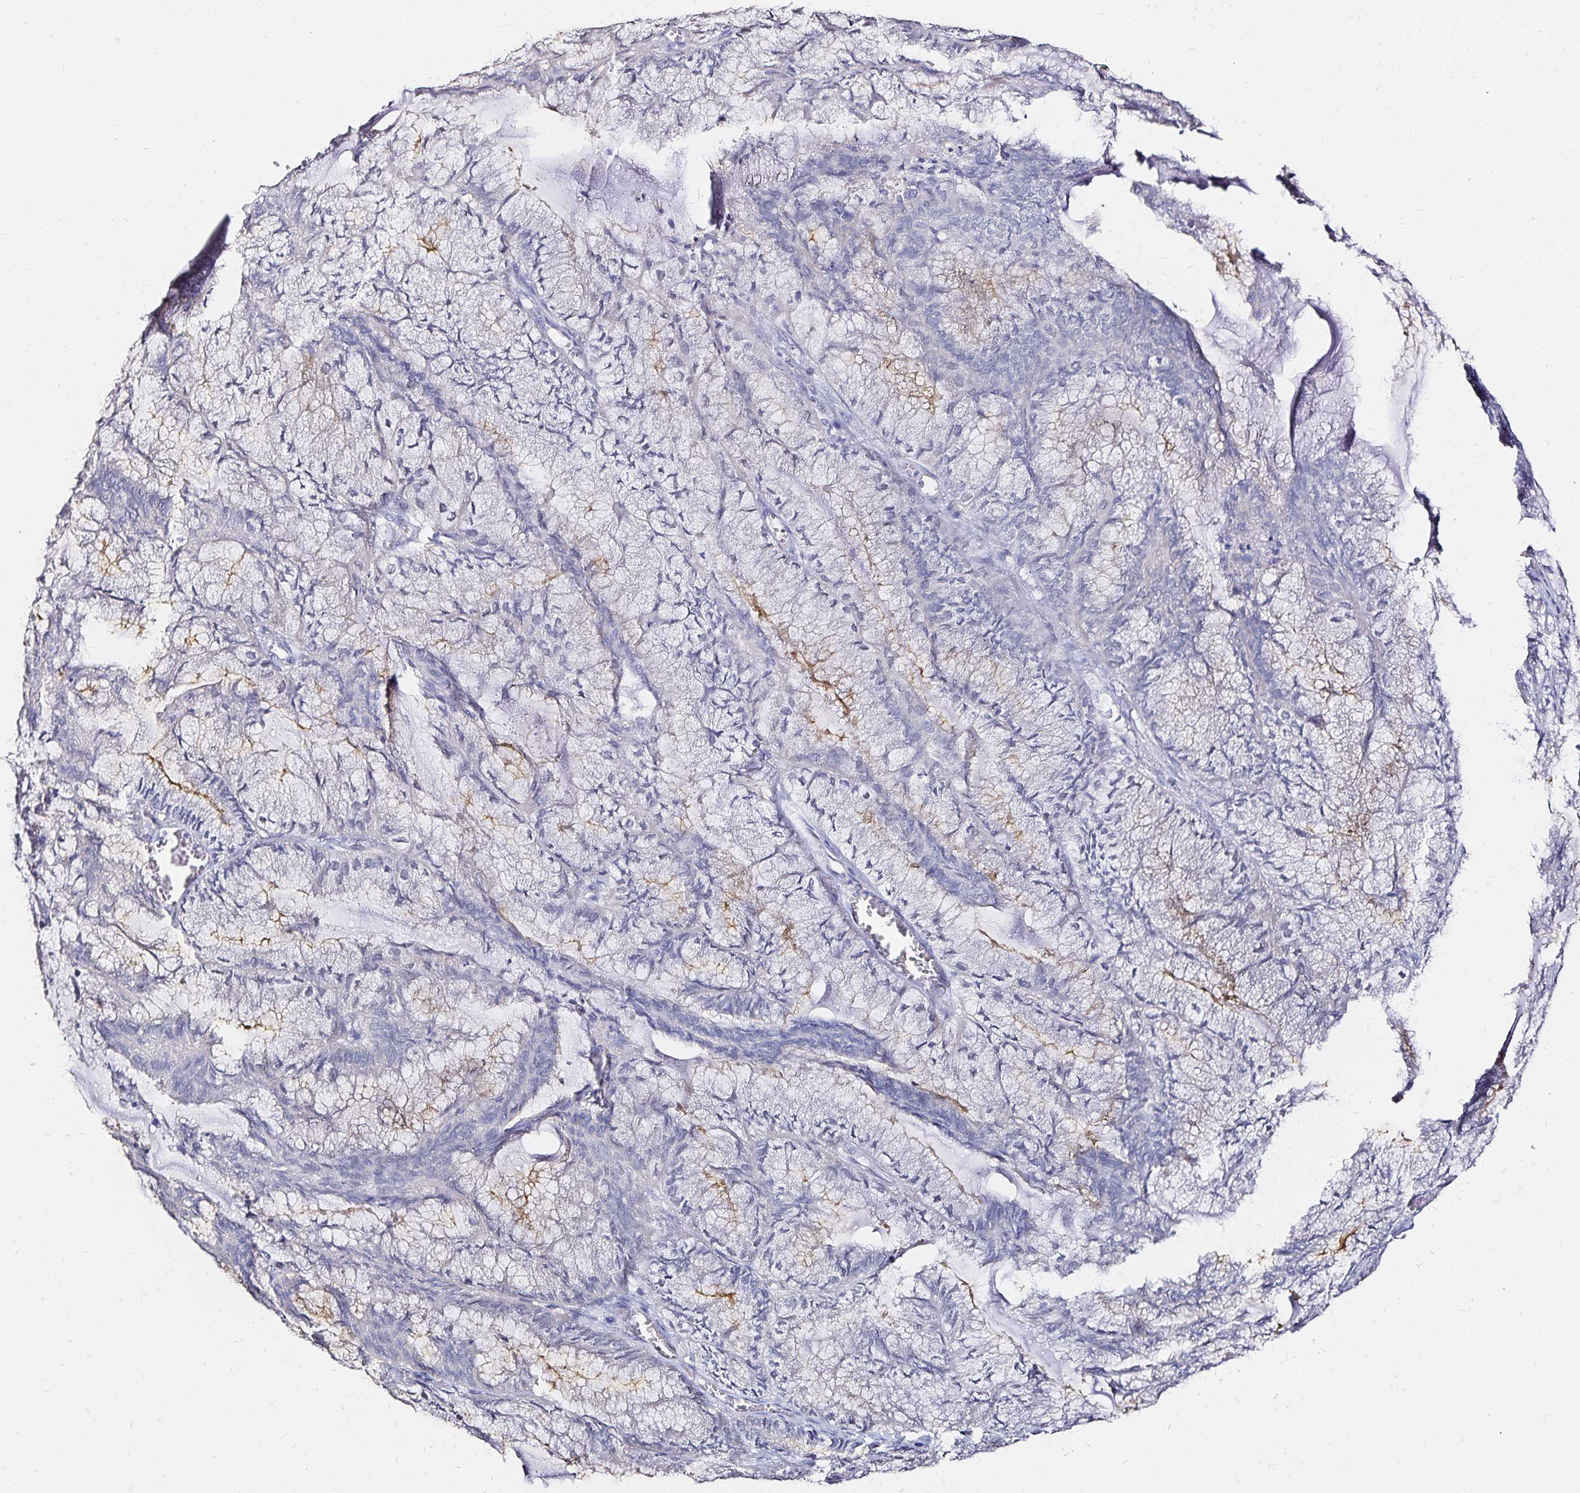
{"staining": {"intensity": "weak", "quantity": "<25%", "location": "cytoplasmic/membranous"}, "tissue": "endometrial cancer", "cell_type": "Tumor cells", "image_type": "cancer", "snomed": [{"axis": "morphology", "description": "Carcinoma, NOS"}, {"axis": "topography", "description": "Endometrium"}], "caption": "DAB (3,3'-diaminobenzidine) immunohistochemical staining of human endometrial cancer (carcinoma) reveals no significant expression in tumor cells.", "gene": "SLC5A1", "patient": {"sex": "female", "age": 62}}